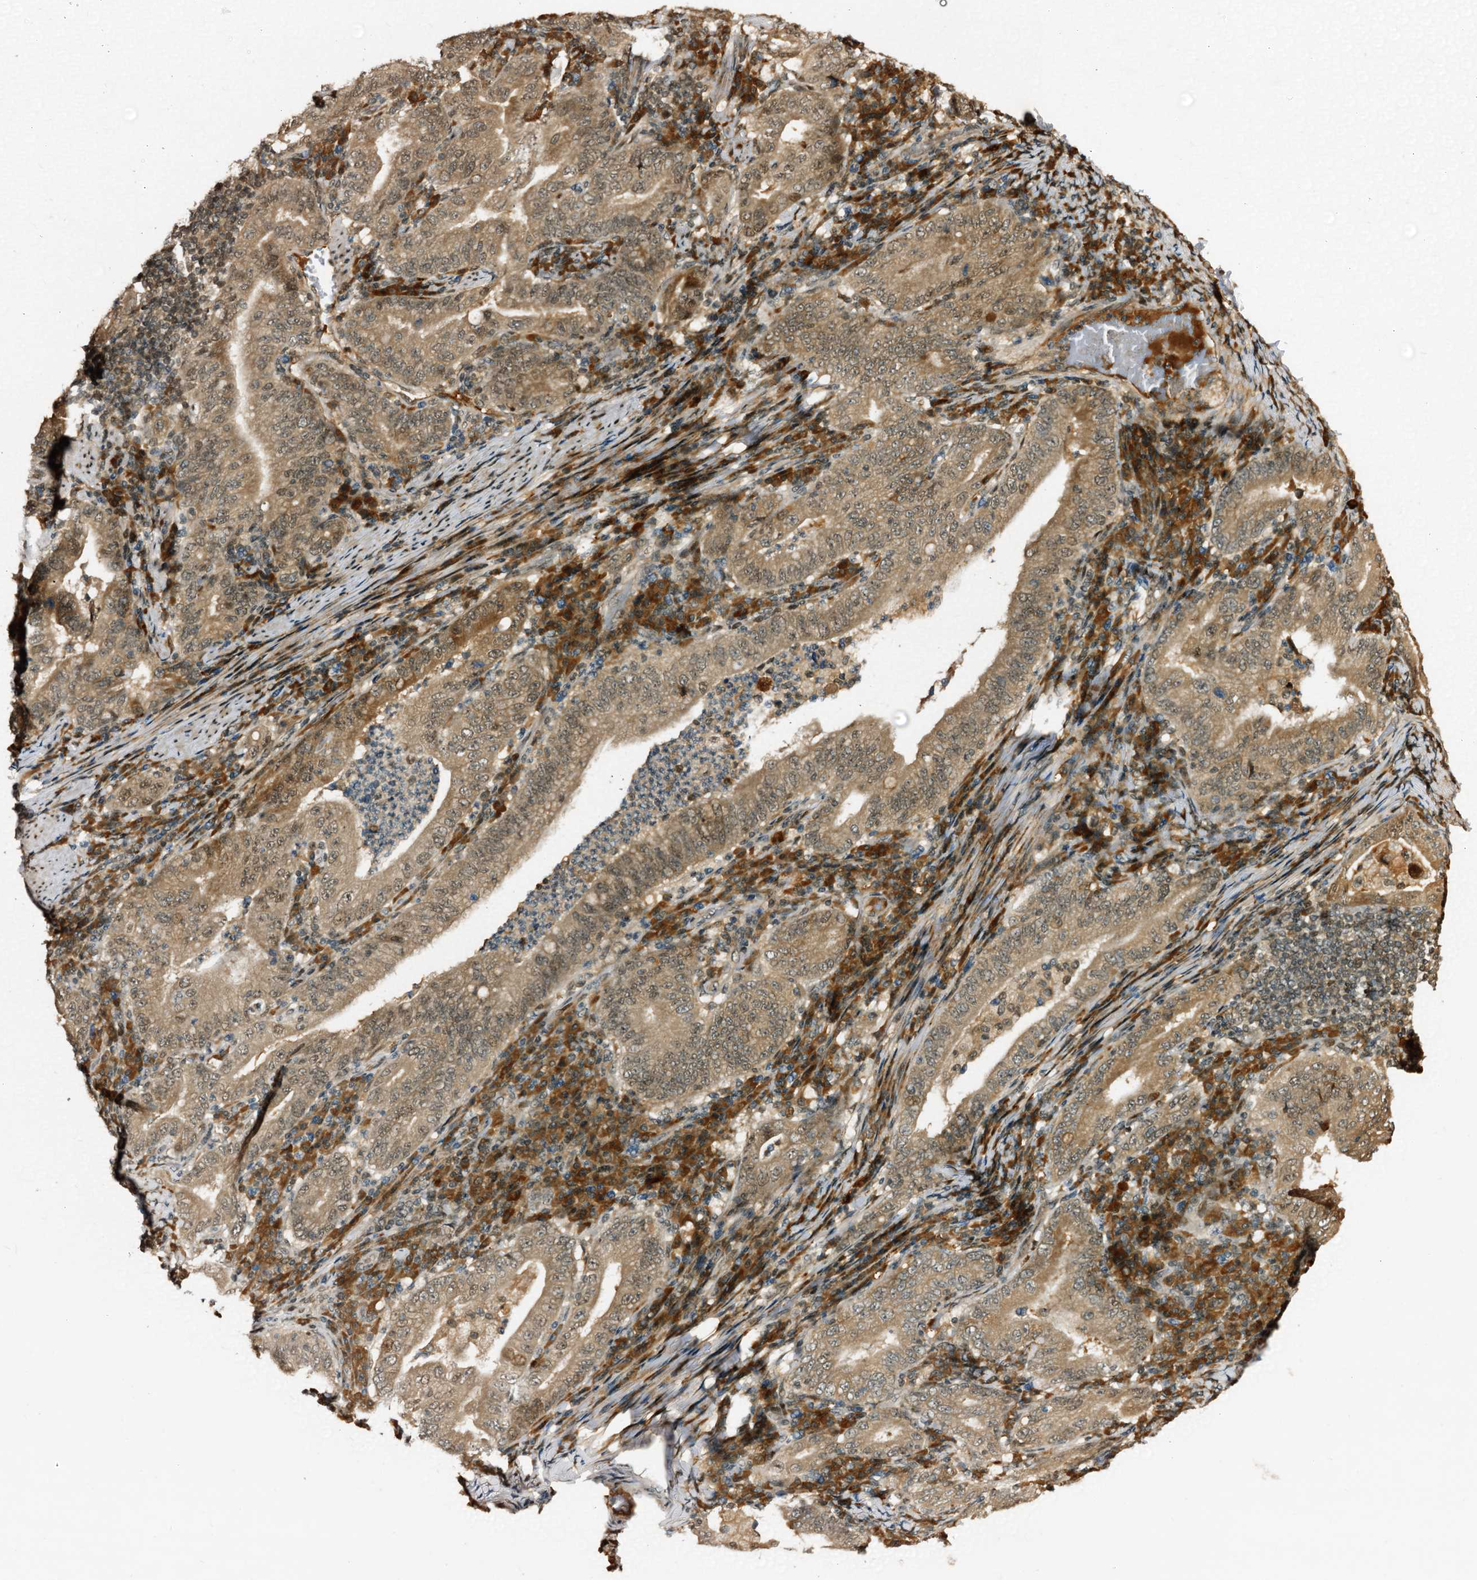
{"staining": {"intensity": "moderate", "quantity": ">75%", "location": "cytoplasmic/membranous,nuclear"}, "tissue": "stomach cancer", "cell_type": "Tumor cells", "image_type": "cancer", "snomed": [{"axis": "morphology", "description": "Normal tissue, NOS"}, {"axis": "morphology", "description": "Adenocarcinoma, NOS"}, {"axis": "topography", "description": "Esophagus"}, {"axis": "topography", "description": "Stomach, upper"}, {"axis": "topography", "description": "Peripheral nerve tissue"}], "caption": "Immunohistochemistry micrograph of neoplastic tissue: stomach cancer stained using immunohistochemistry exhibits medium levels of moderate protein expression localized specifically in the cytoplasmic/membranous and nuclear of tumor cells, appearing as a cytoplasmic/membranous and nuclear brown color.", "gene": "TRAPPC4", "patient": {"sex": "male", "age": 62}}